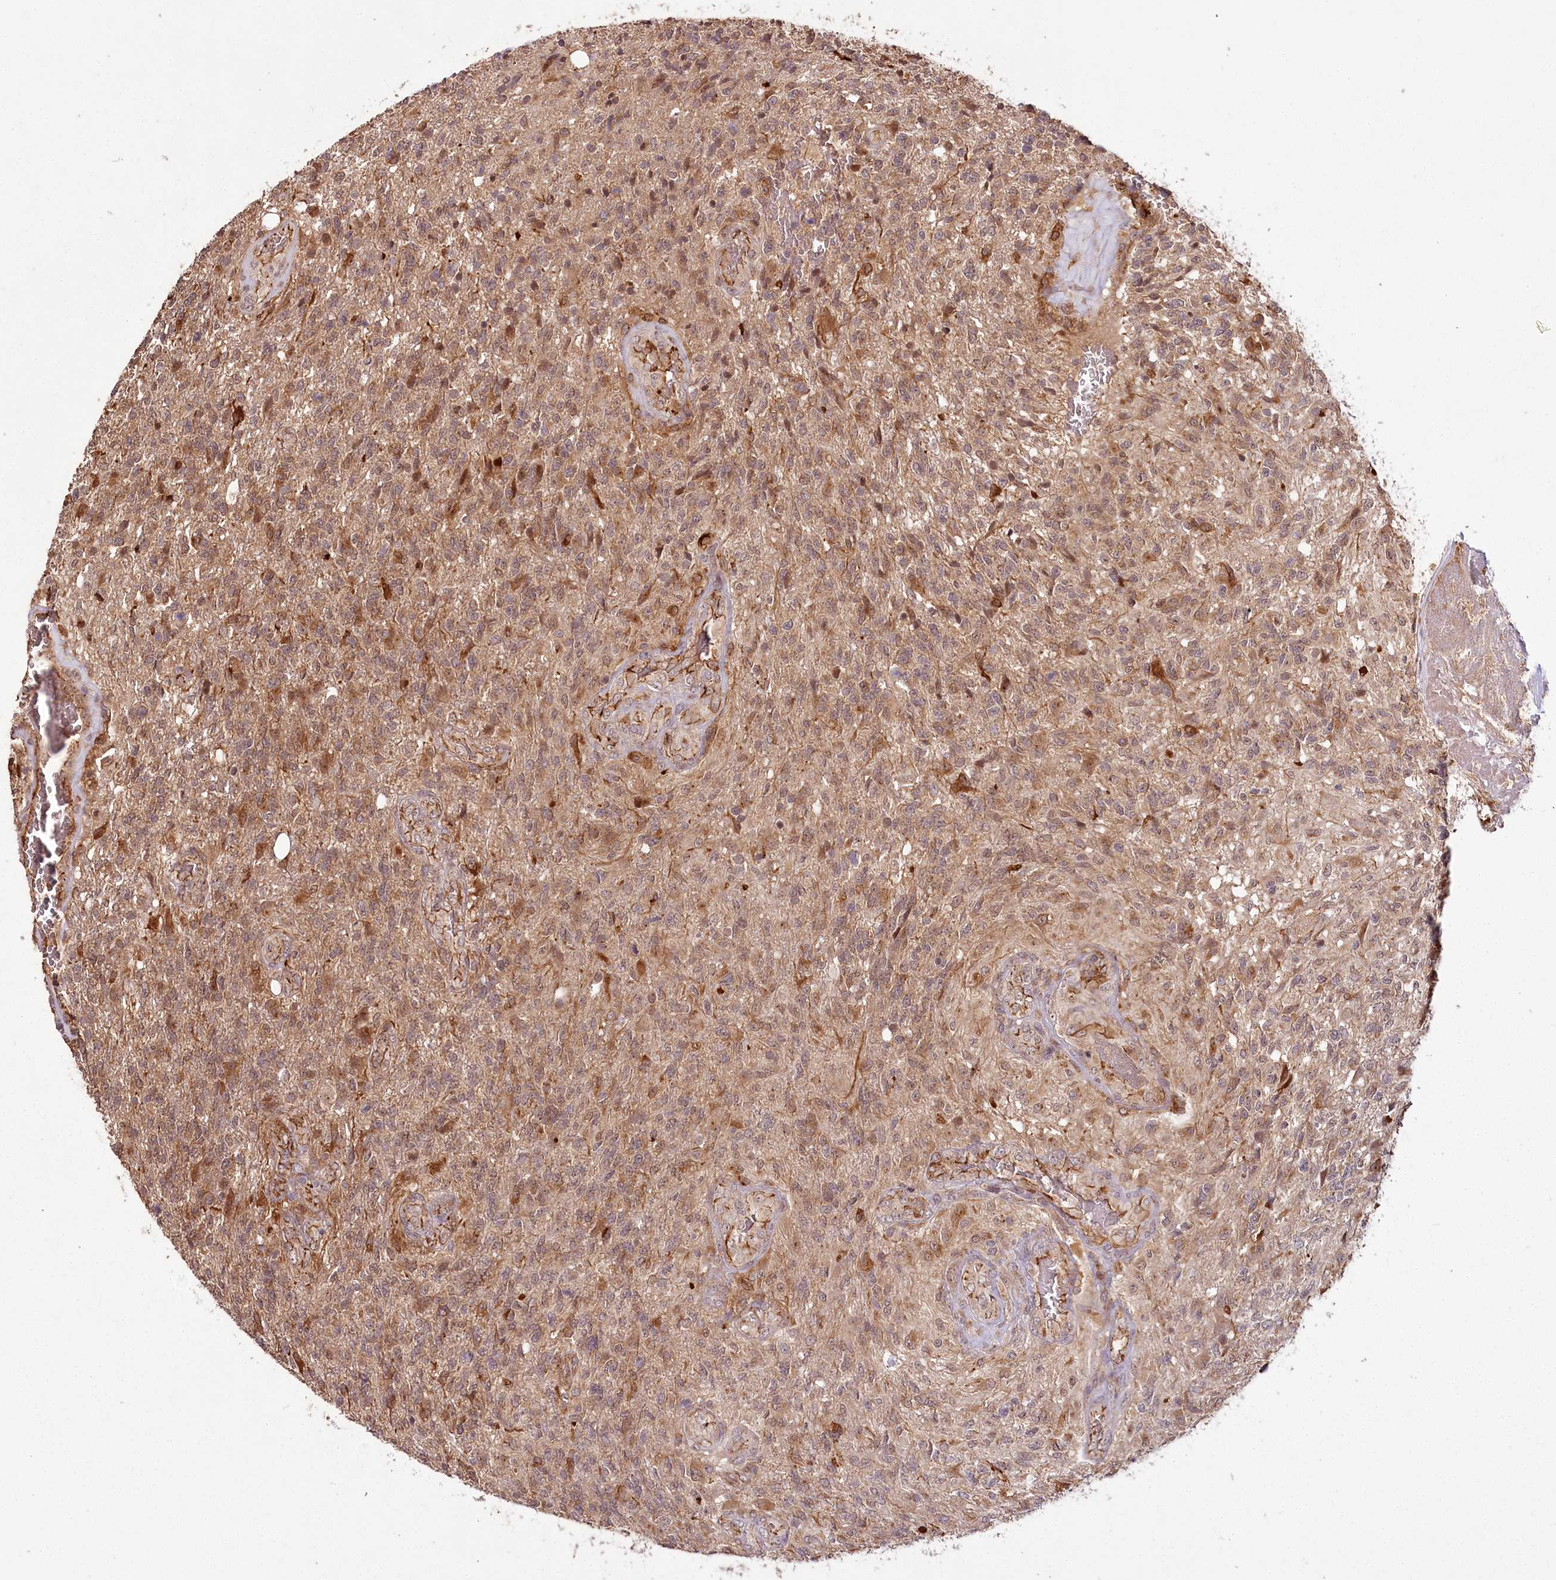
{"staining": {"intensity": "weak", "quantity": "25%-75%", "location": "cytoplasmic/membranous"}, "tissue": "glioma", "cell_type": "Tumor cells", "image_type": "cancer", "snomed": [{"axis": "morphology", "description": "Glioma, malignant, High grade"}, {"axis": "topography", "description": "Brain"}], "caption": "Glioma was stained to show a protein in brown. There is low levels of weak cytoplasmic/membranous staining in approximately 25%-75% of tumor cells.", "gene": "ALKBH8", "patient": {"sex": "male", "age": 56}}